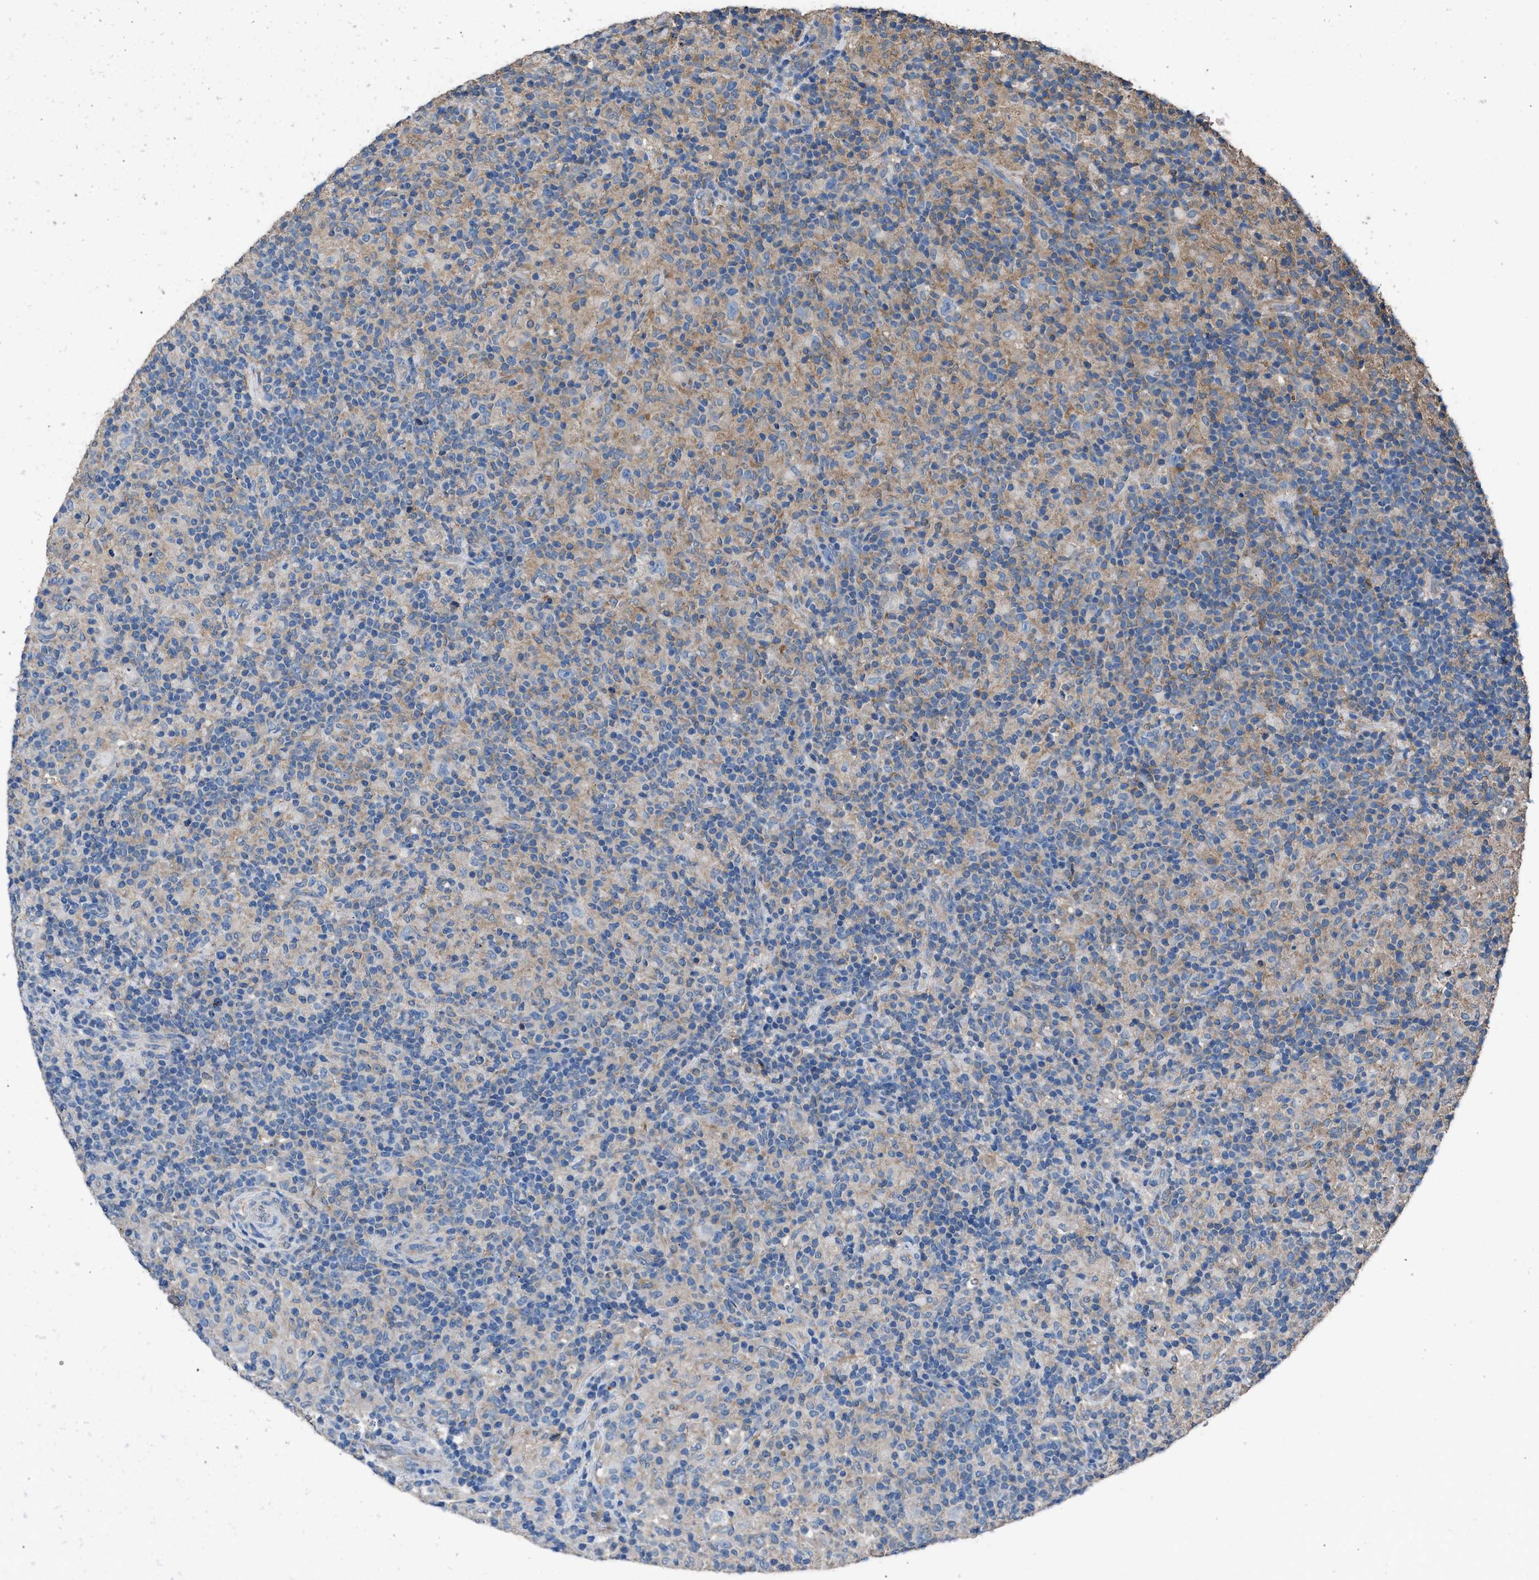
{"staining": {"intensity": "weak", "quantity": "<25%", "location": "cytoplasmic/membranous"}, "tissue": "lymphoma", "cell_type": "Tumor cells", "image_type": "cancer", "snomed": [{"axis": "morphology", "description": "Hodgkin's disease, NOS"}, {"axis": "topography", "description": "Lymph node"}], "caption": "This is an immunohistochemistry (IHC) micrograph of human Hodgkin's disease. There is no expression in tumor cells.", "gene": "ITSN1", "patient": {"sex": "male", "age": 70}}